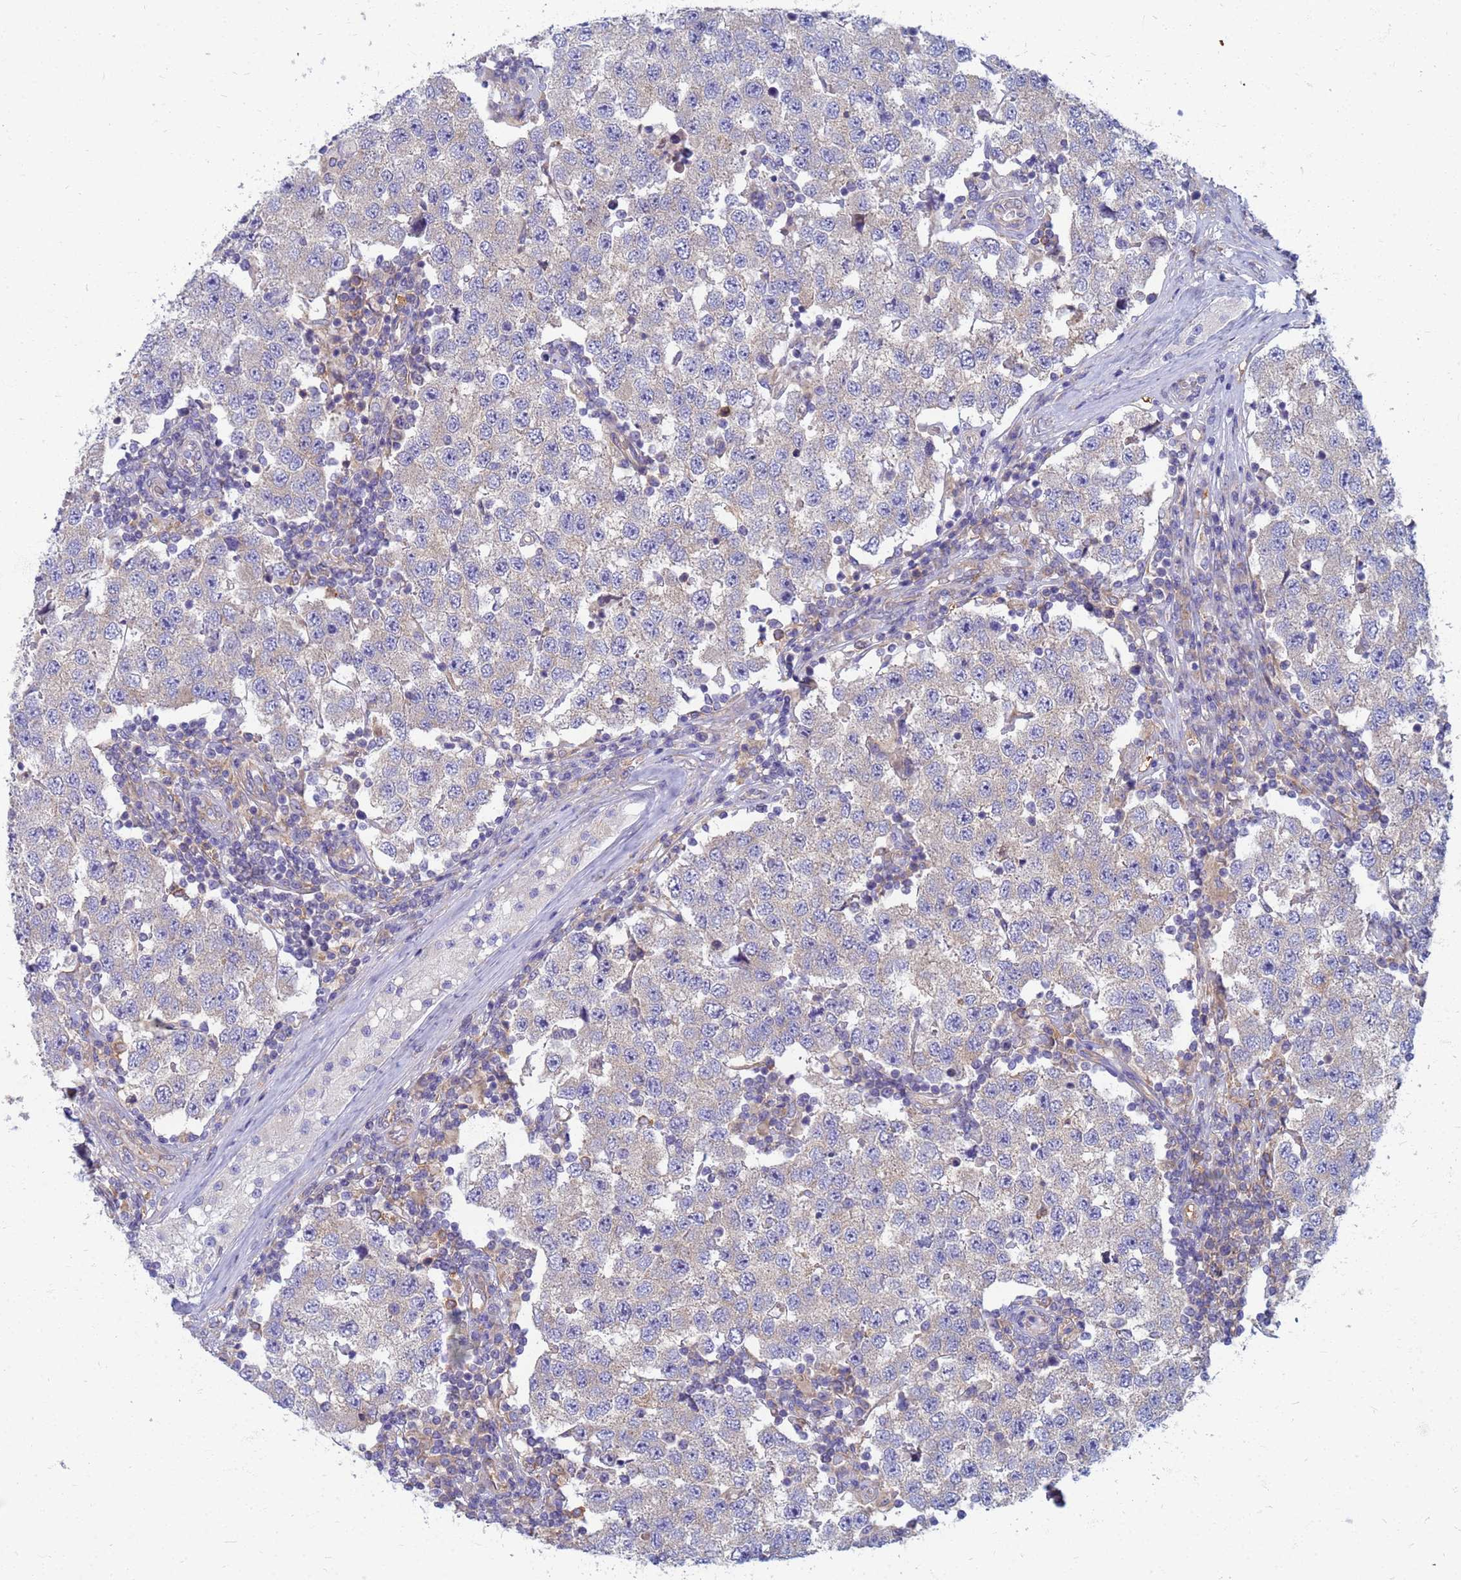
{"staining": {"intensity": "negative", "quantity": "none", "location": "none"}, "tissue": "testis cancer", "cell_type": "Tumor cells", "image_type": "cancer", "snomed": [{"axis": "morphology", "description": "Seminoma, NOS"}, {"axis": "topography", "description": "Testis"}], "caption": "This is an IHC image of human testis seminoma. There is no staining in tumor cells.", "gene": "EEA1", "patient": {"sex": "male", "age": 34}}